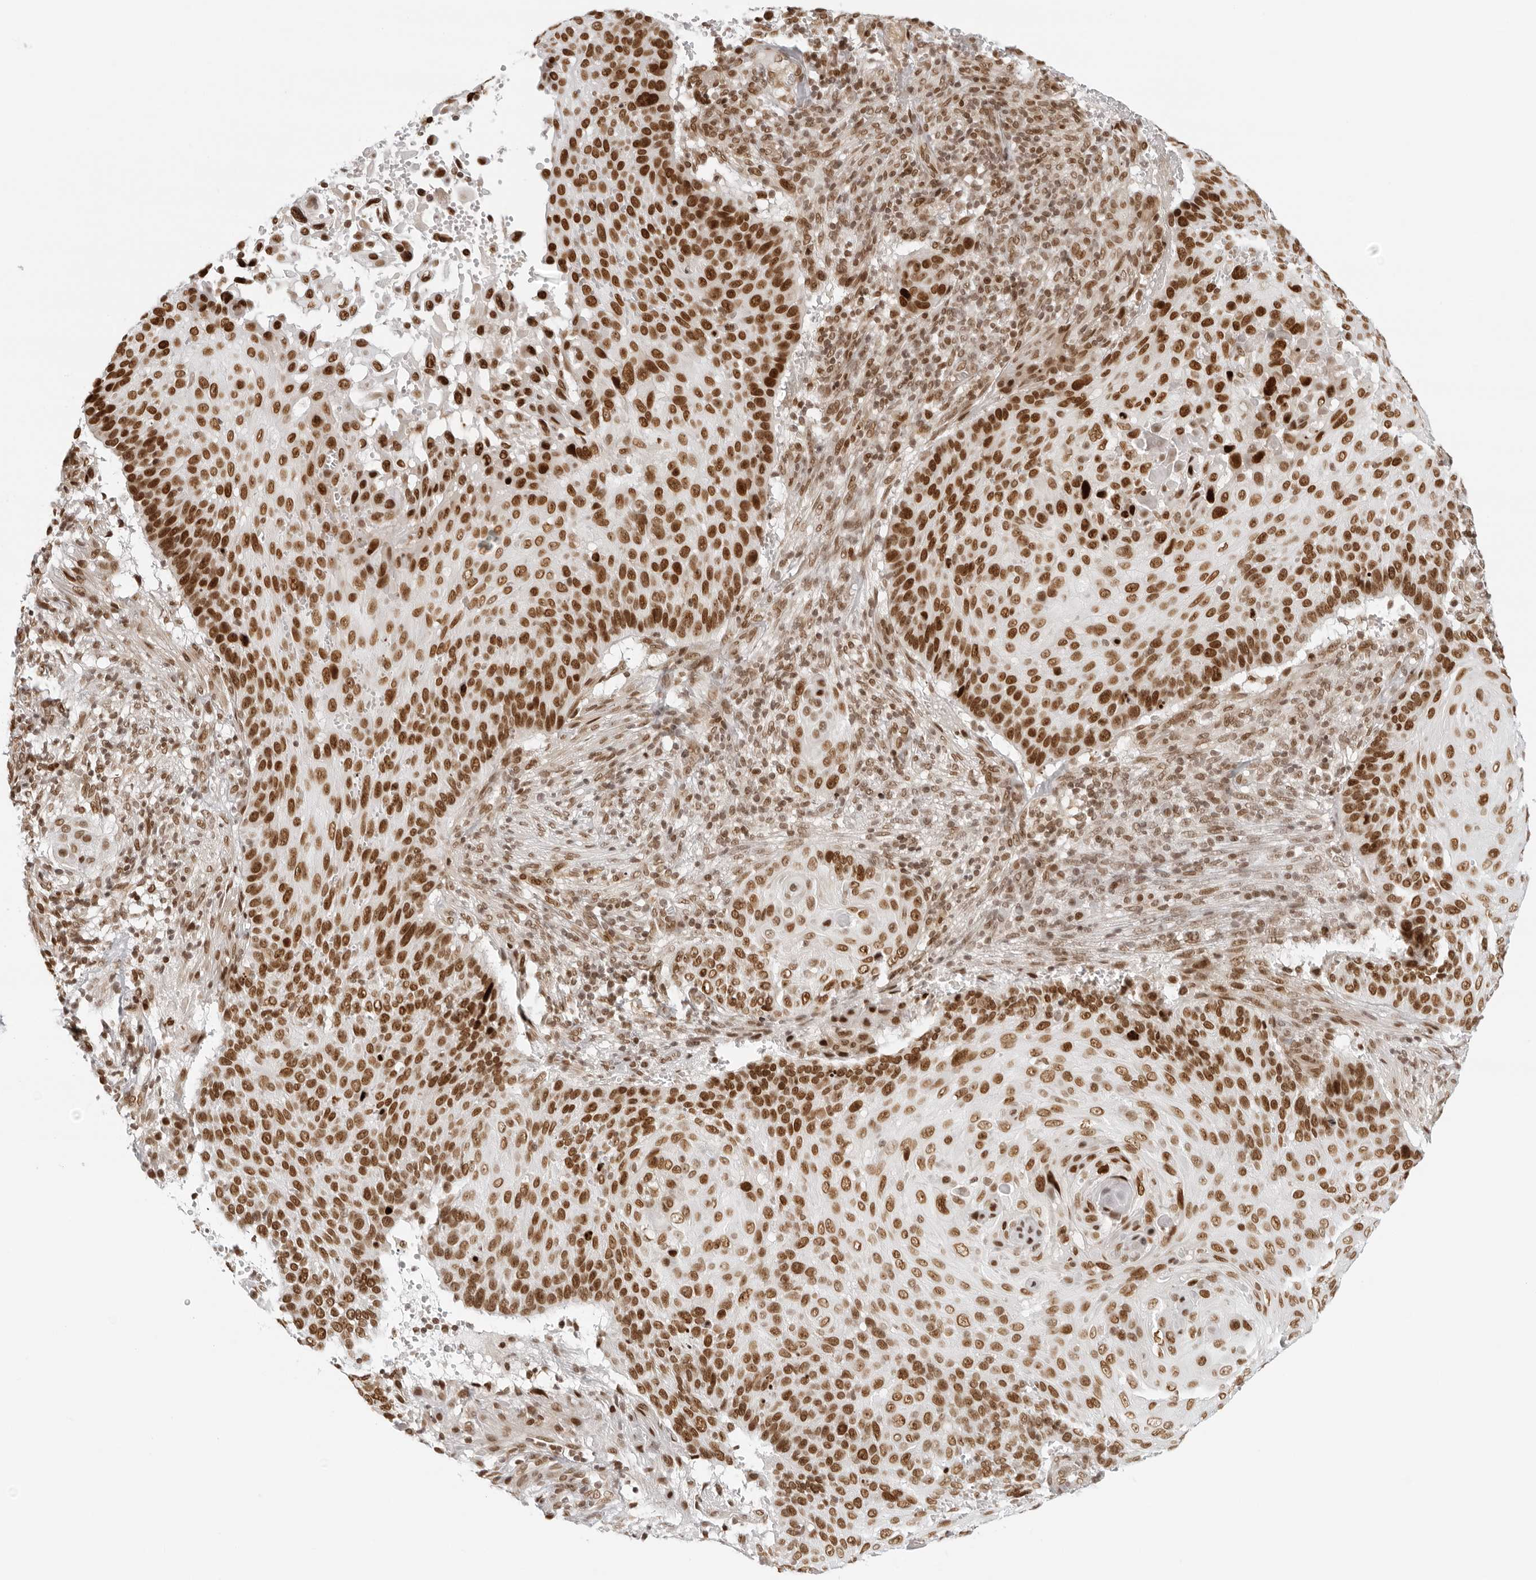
{"staining": {"intensity": "strong", "quantity": ">75%", "location": "nuclear"}, "tissue": "cervical cancer", "cell_type": "Tumor cells", "image_type": "cancer", "snomed": [{"axis": "morphology", "description": "Squamous cell carcinoma, NOS"}, {"axis": "topography", "description": "Cervix"}], "caption": "Protein expression by immunohistochemistry reveals strong nuclear positivity in about >75% of tumor cells in cervical squamous cell carcinoma. (Brightfield microscopy of DAB IHC at high magnification).", "gene": "RCC1", "patient": {"sex": "female", "age": 74}}